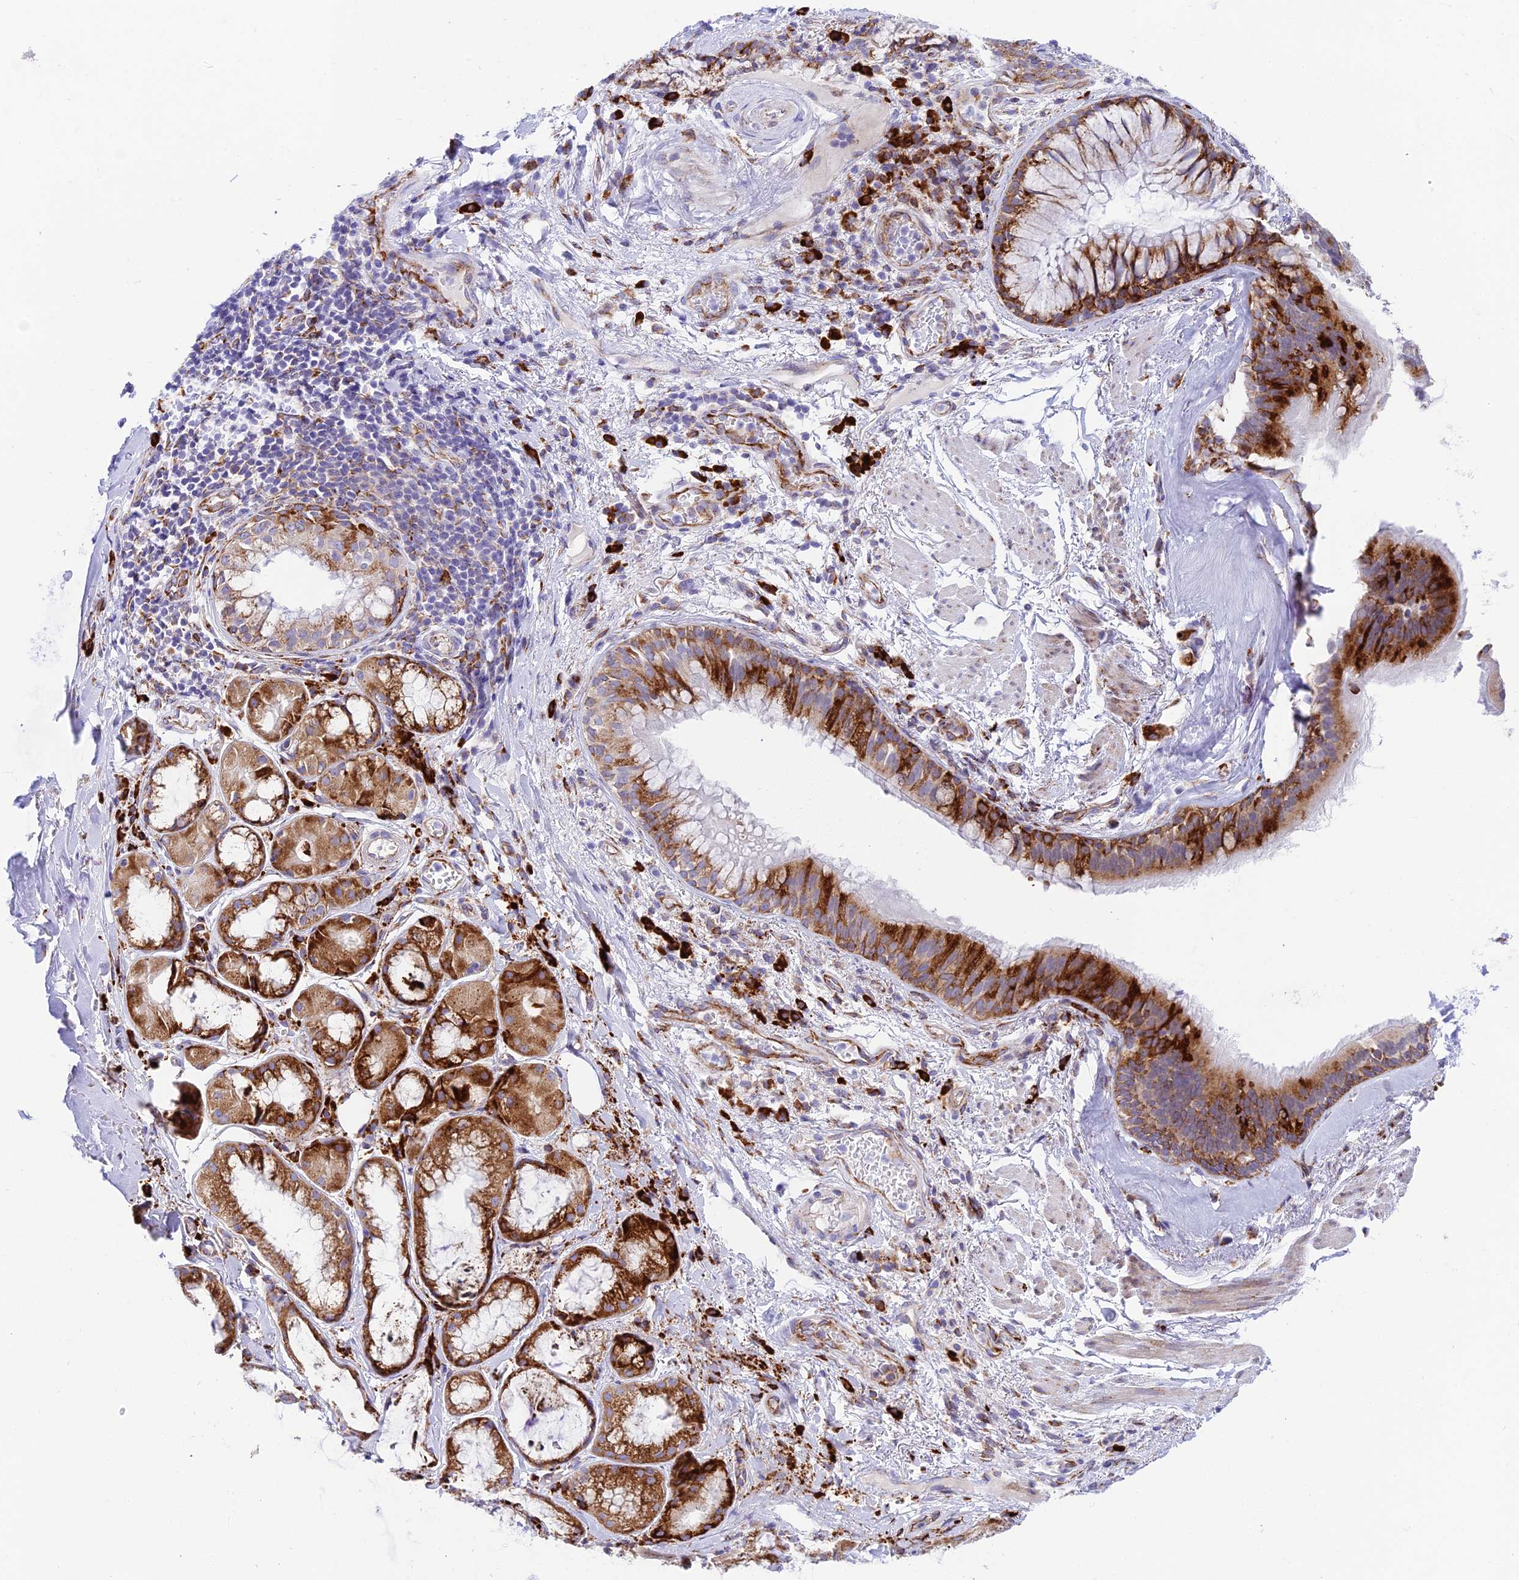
{"staining": {"intensity": "negative", "quantity": "none", "location": "none"}, "tissue": "adipose tissue", "cell_type": "Adipocytes", "image_type": "normal", "snomed": [{"axis": "morphology", "description": "Normal tissue, NOS"}, {"axis": "topography", "description": "Lymph node"}, {"axis": "topography", "description": "Cartilage tissue"}, {"axis": "topography", "description": "Bronchus"}], "caption": "An IHC histopathology image of unremarkable adipose tissue is shown. There is no staining in adipocytes of adipose tissue.", "gene": "TUBGCP6", "patient": {"sex": "male", "age": 63}}